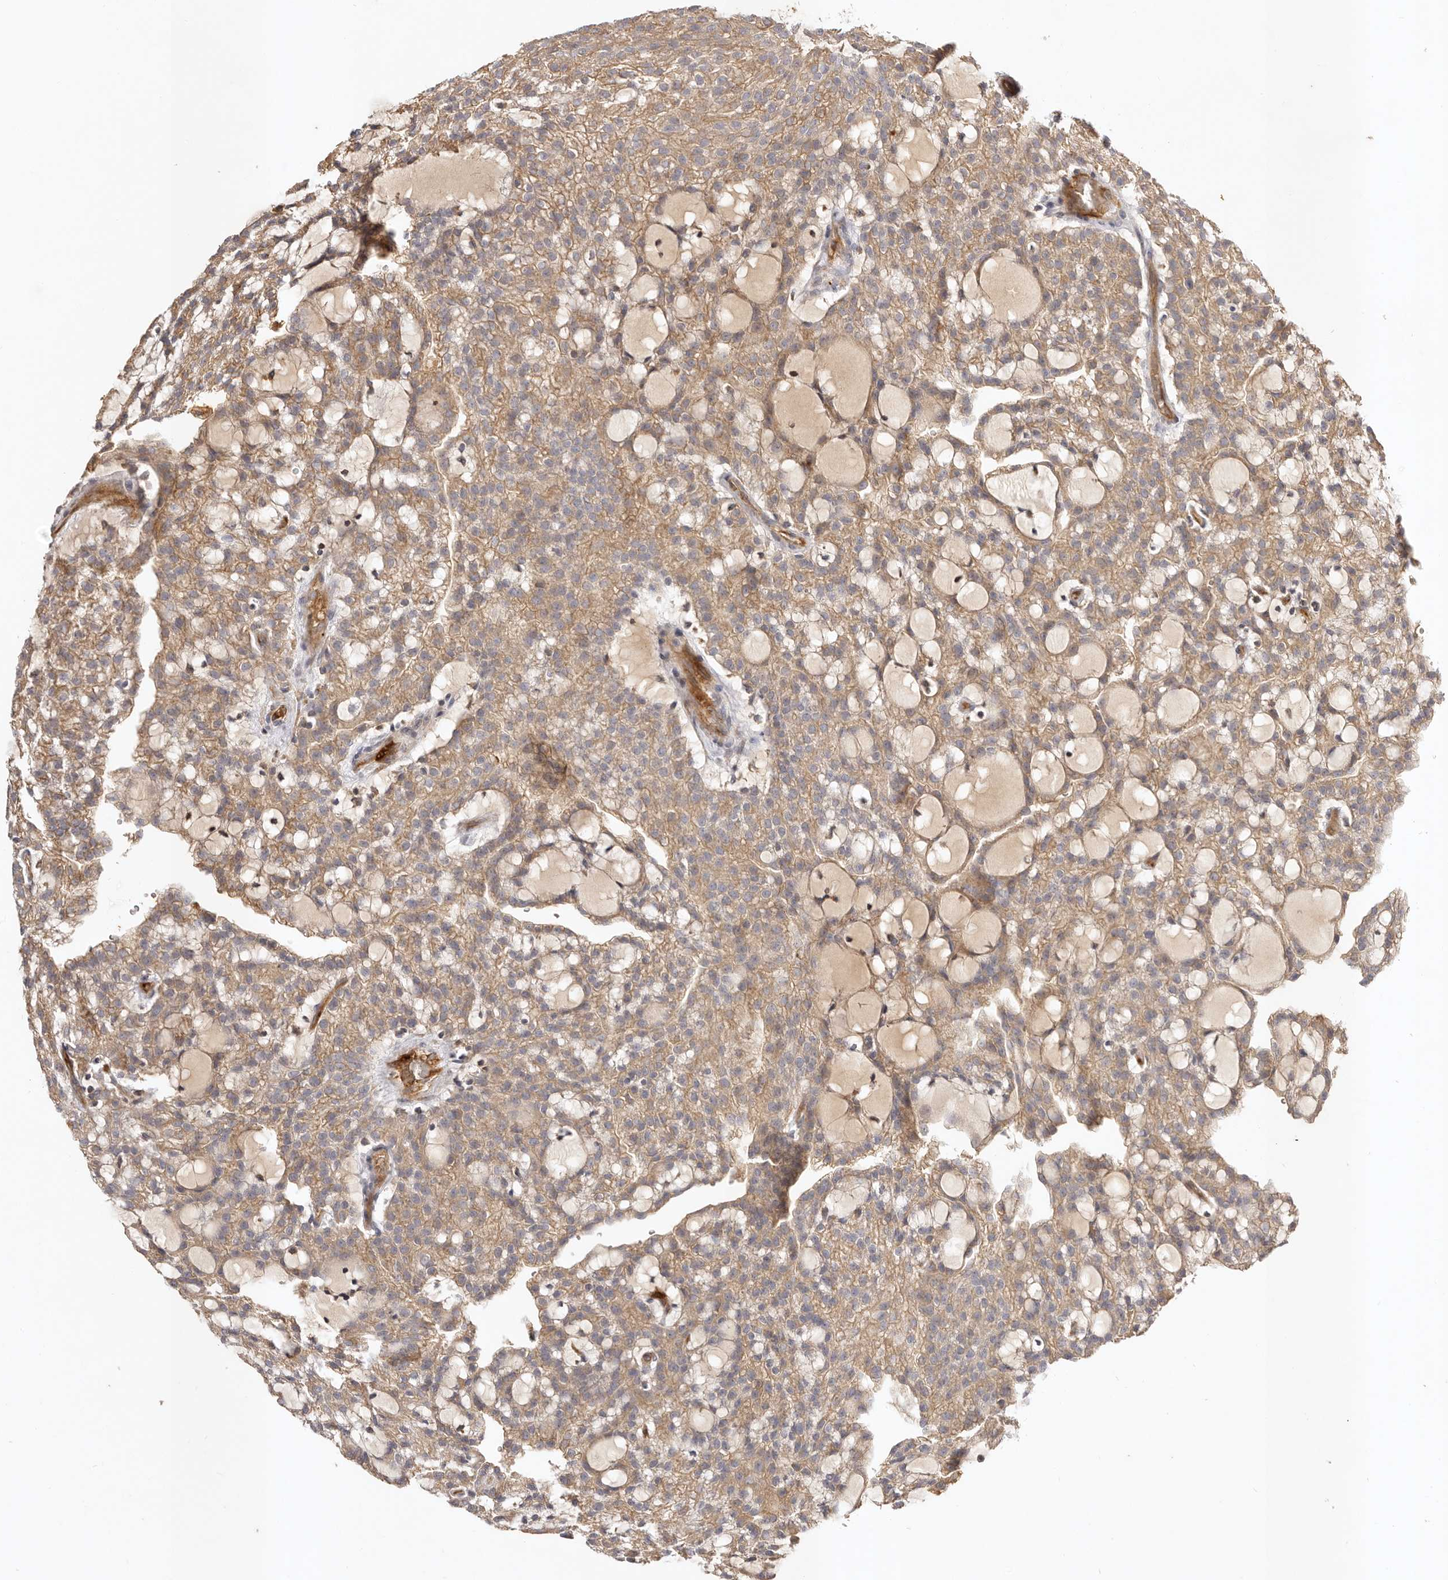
{"staining": {"intensity": "moderate", "quantity": ">75%", "location": "cytoplasmic/membranous"}, "tissue": "renal cancer", "cell_type": "Tumor cells", "image_type": "cancer", "snomed": [{"axis": "morphology", "description": "Adenocarcinoma, NOS"}, {"axis": "topography", "description": "Kidney"}], "caption": "Protein expression analysis of human renal cancer (adenocarcinoma) reveals moderate cytoplasmic/membranous staining in about >75% of tumor cells.", "gene": "ADAMTS9", "patient": {"sex": "male", "age": 63}}